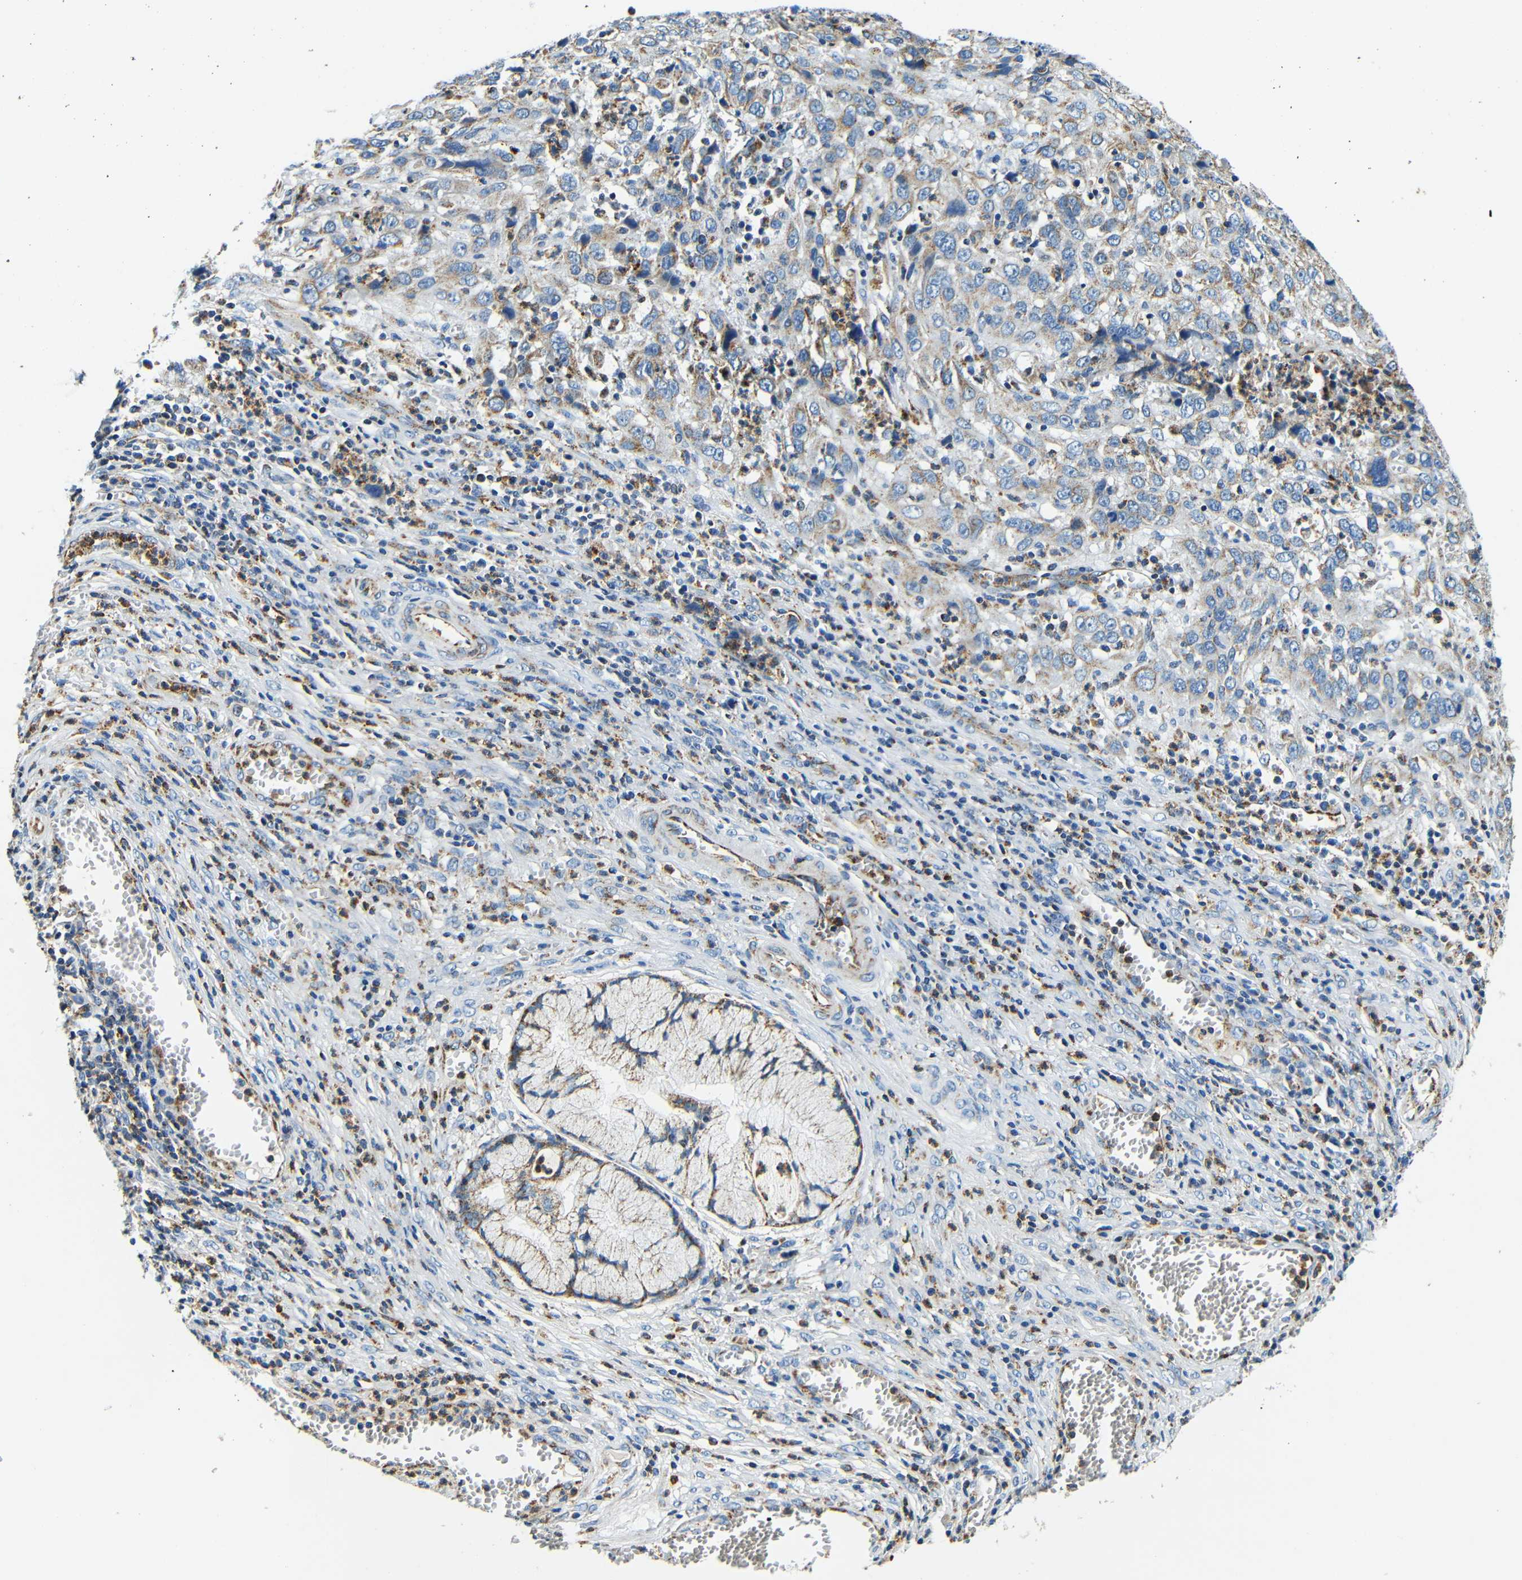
{"staining": {"intensity": "moderate", "quantity": "<25%", "location": "cytoplasmic/membranous"}, "tissue": "cervical cancer", "cell_type": "Tumor cells", "image_type": "cancer", "snomed": [{"axis": "morphology", "description": "Squamous cell carcinoma, NOS"}, {"axis": "topography", "description": "Cervix"}], "caption": "Squamous cell carcinoma (cervical) was stained to show a protein in brown. There is low levels of moderate cytoplasmic/membranous positivity in about <25% of tumor cells.", "gene": "GALNT18", "patient": {"sex": "female", "age": 32}}